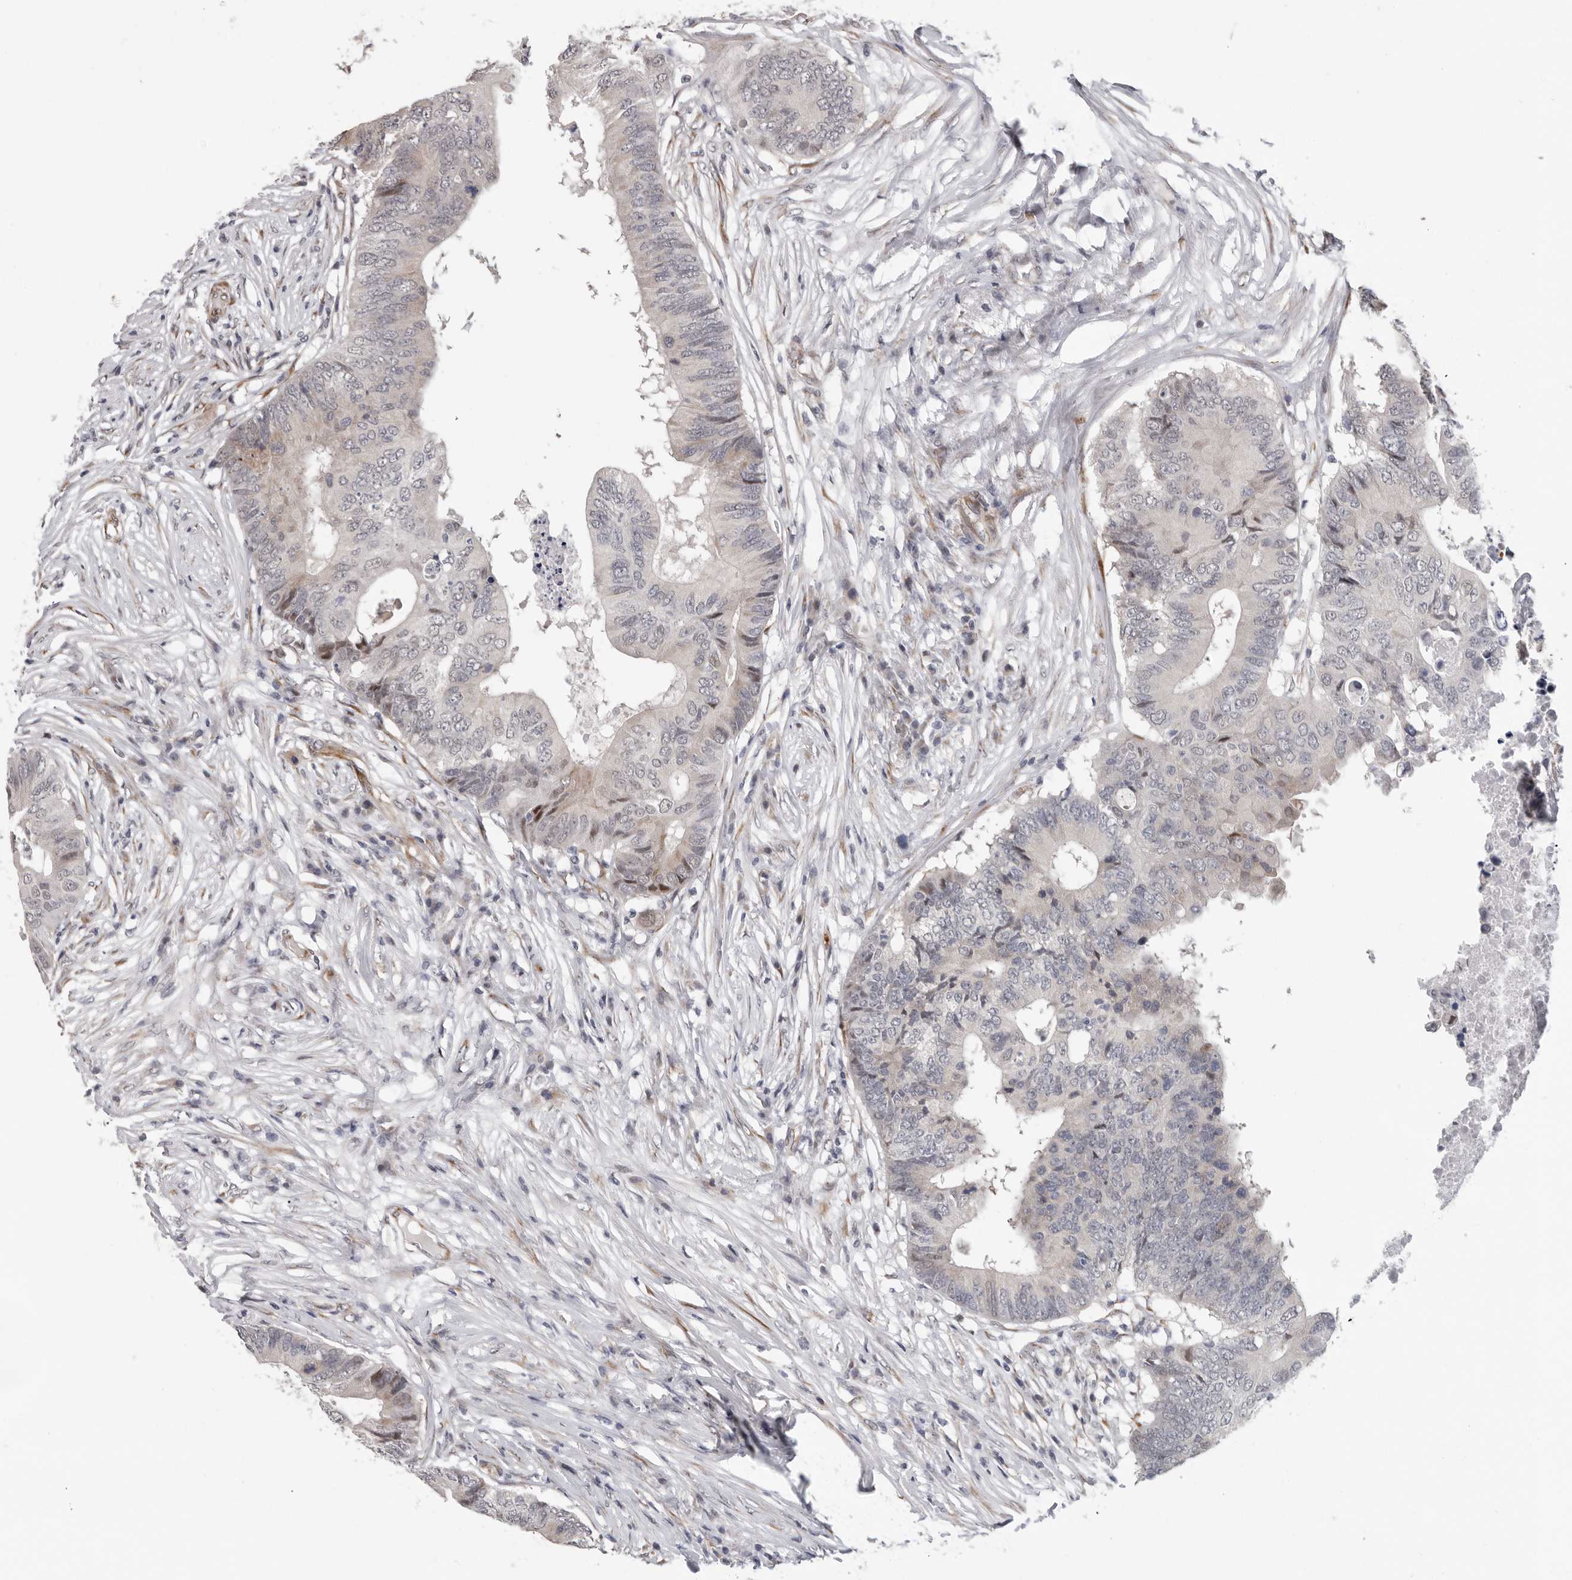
{"staining": {"intensity": "weak", "quantity": "<25%", "location": "nuclear"}, "tissue": "colorectal cancer", "cell_type": "Tumor cells", "image_type": "cancer", "snomed": [{"axis": "morphology", "description": "Adenocarcinoma, NOS"}, {"axis": "topography", "description": "Colon"}], "caption": "This micrograph is of colorectal cancer (adenocarcinoma) stained with immunohistochemistry to label a protein in brown with the nuclei are counter-stained blue. There is no positivity in tumor cells.", "gene": "RALGPS2", "patient": {"sex": "male", "age": 71}}